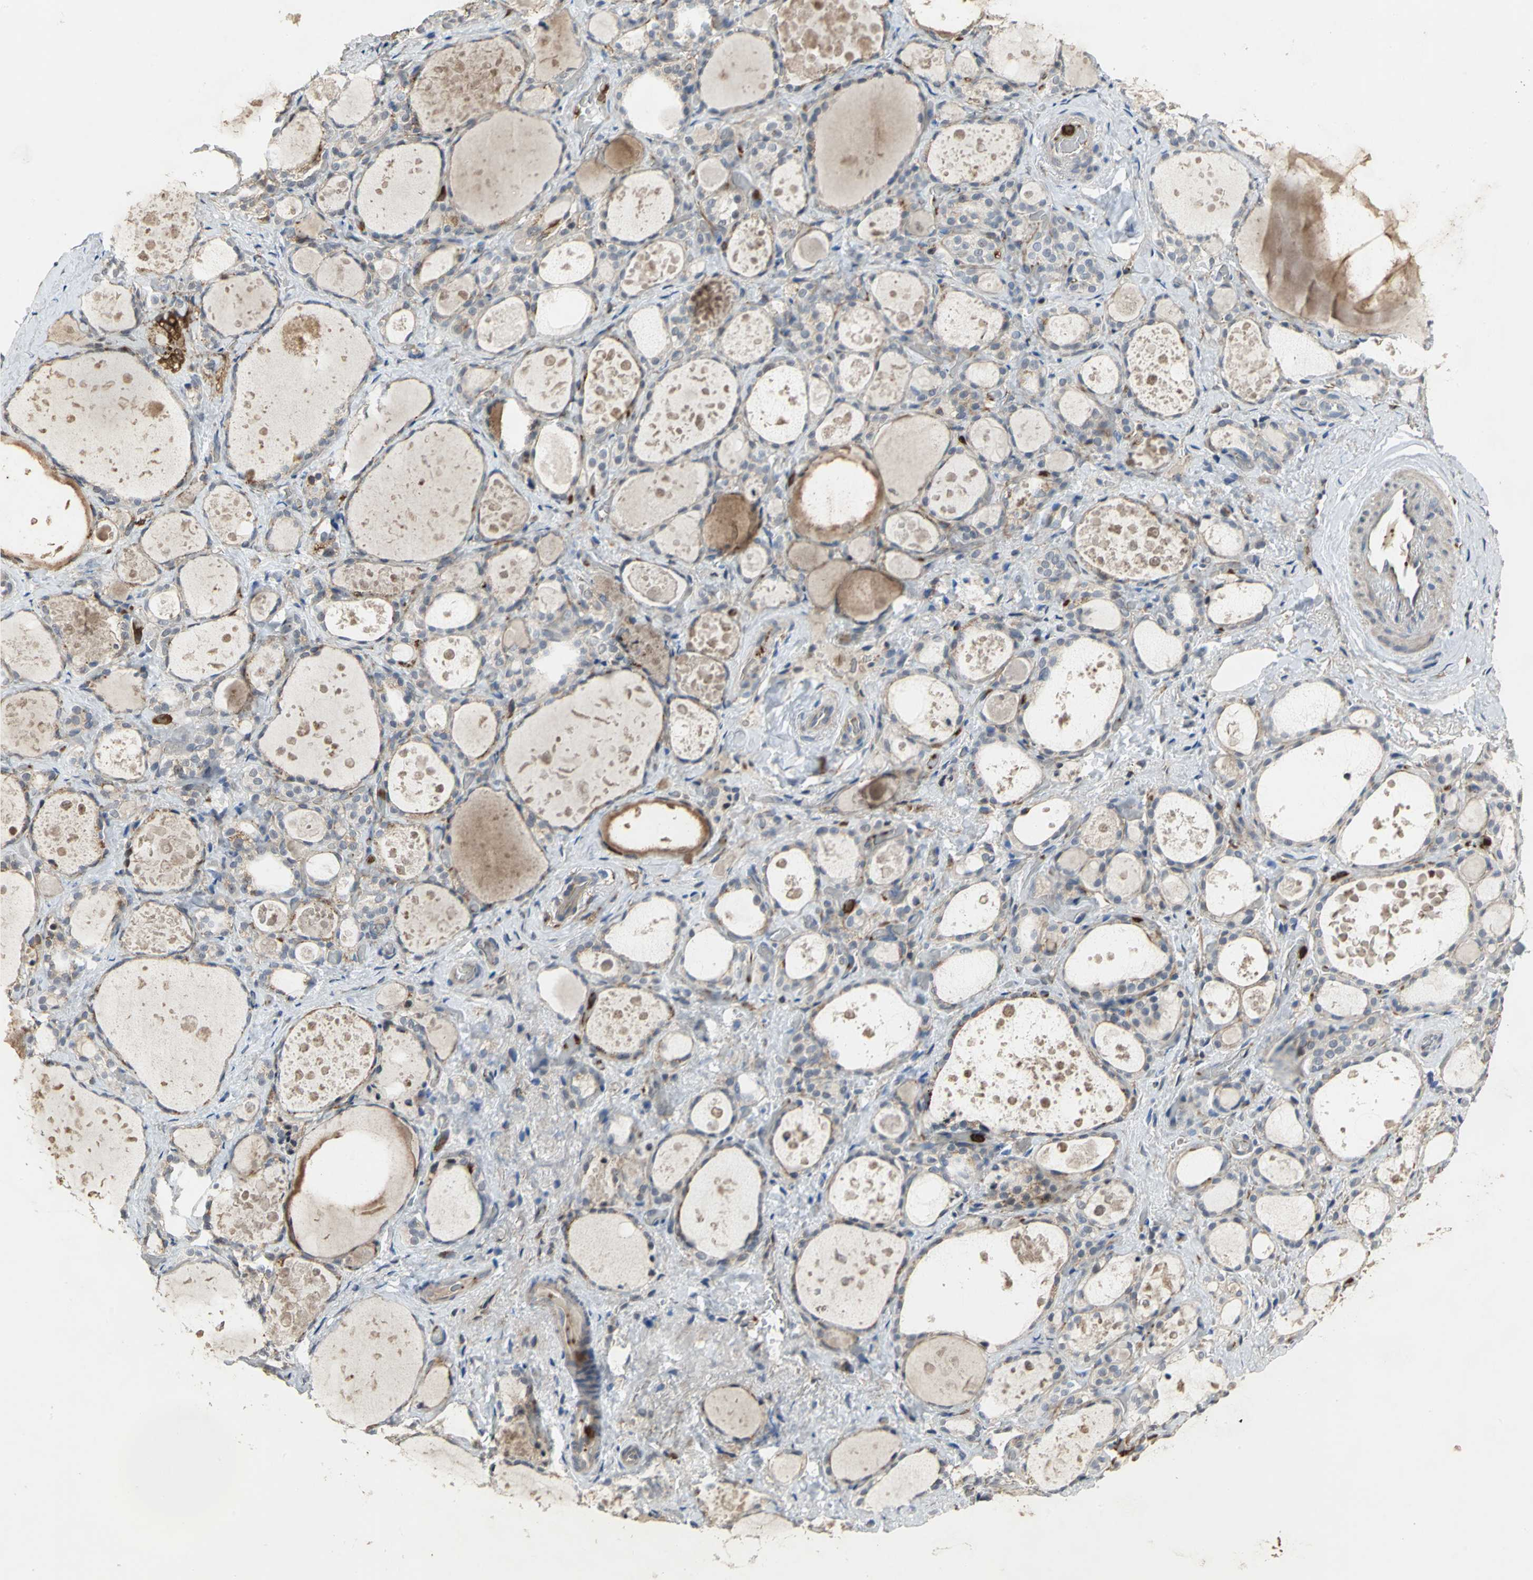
{"staining": {"intensity": "weak", "quantity": "25%-75%", "location": "cytoplasmic/membranous"}, "tissue": "thyroid gland", "cell_type": "Glandular cells", "image_type": "normal", "snomed": [{"axis": "morphology", "description": "Normal tissue, NOS"}, {"axis": "topography", "description": "Thyroid gland"}], "caption": "This is a photomicrograph of immunohistochemistry (IHC) staining of normal thyroid gland, which shows weak expression in the cytoplasmic/membranous of glandular cells.", "gene": "SKAP2", "patient": {"sex": "female", "age": 75}}